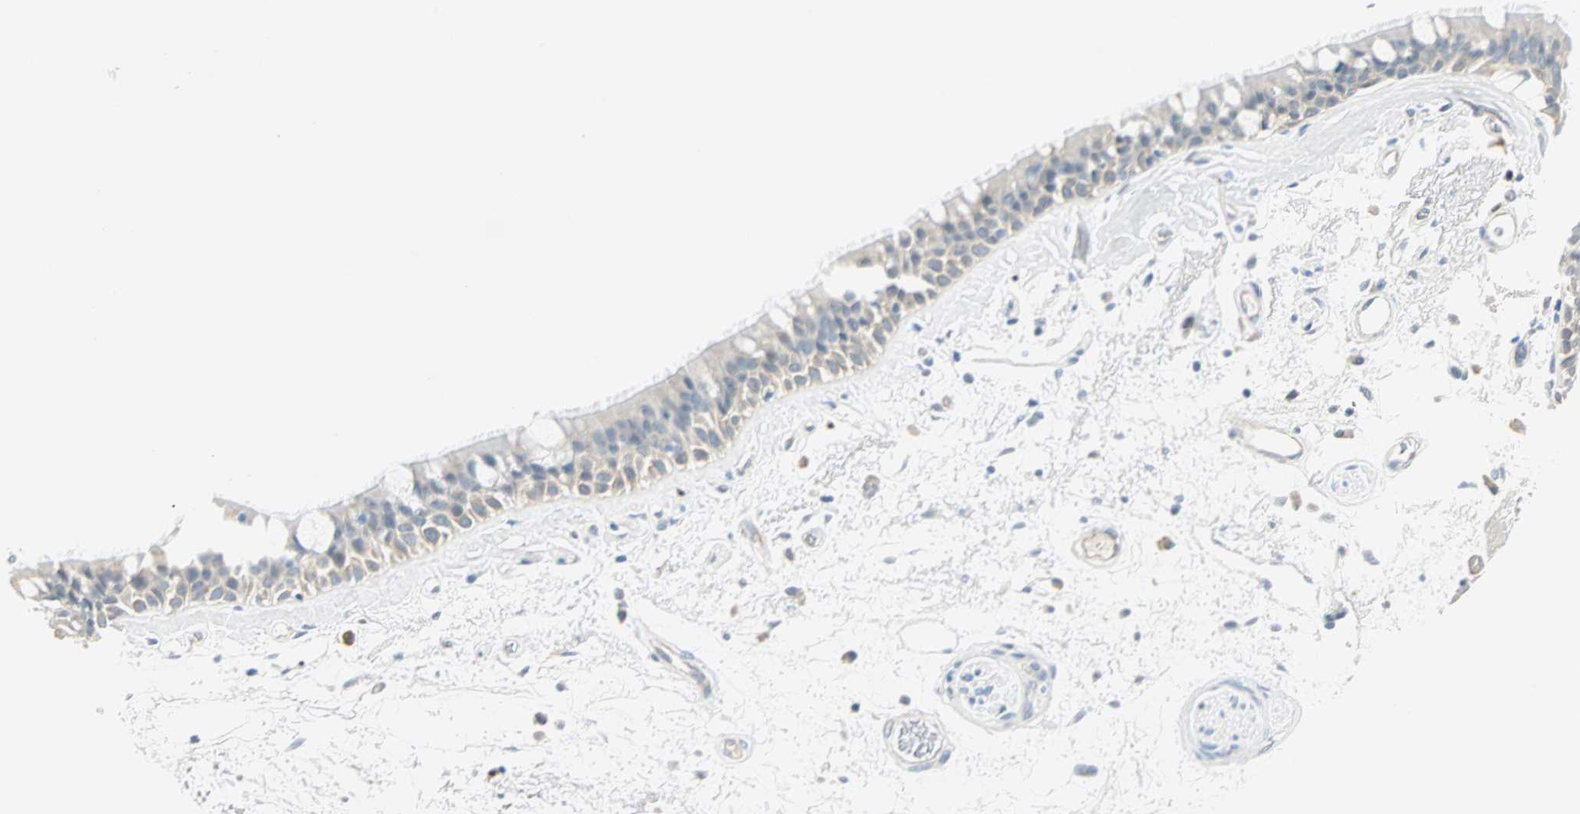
{"staining": {"intensity": "weak", "quantity": "<25%", "location": "cytoplasmic/membranous"}, "tissue": "bronchus", "cell_type": "Respiratory epithelial cells", "image_type": "normal", "snomed": [{"axis": "morphology", "description": "Normal tissue, NOS"}, {"axis": "morphology", "description": "Adenocarcinoma, NOS"}, {"axis": "topography", "description": "Bronchus"}, {"axis": "topography", "description": "Lung"}], "caption": "The histopathology image exhibits no staining of respiratory epithelial cells in benign bronchus.", "gene": "MLLT10", "patient": {"sex": "female", "age": 54}}